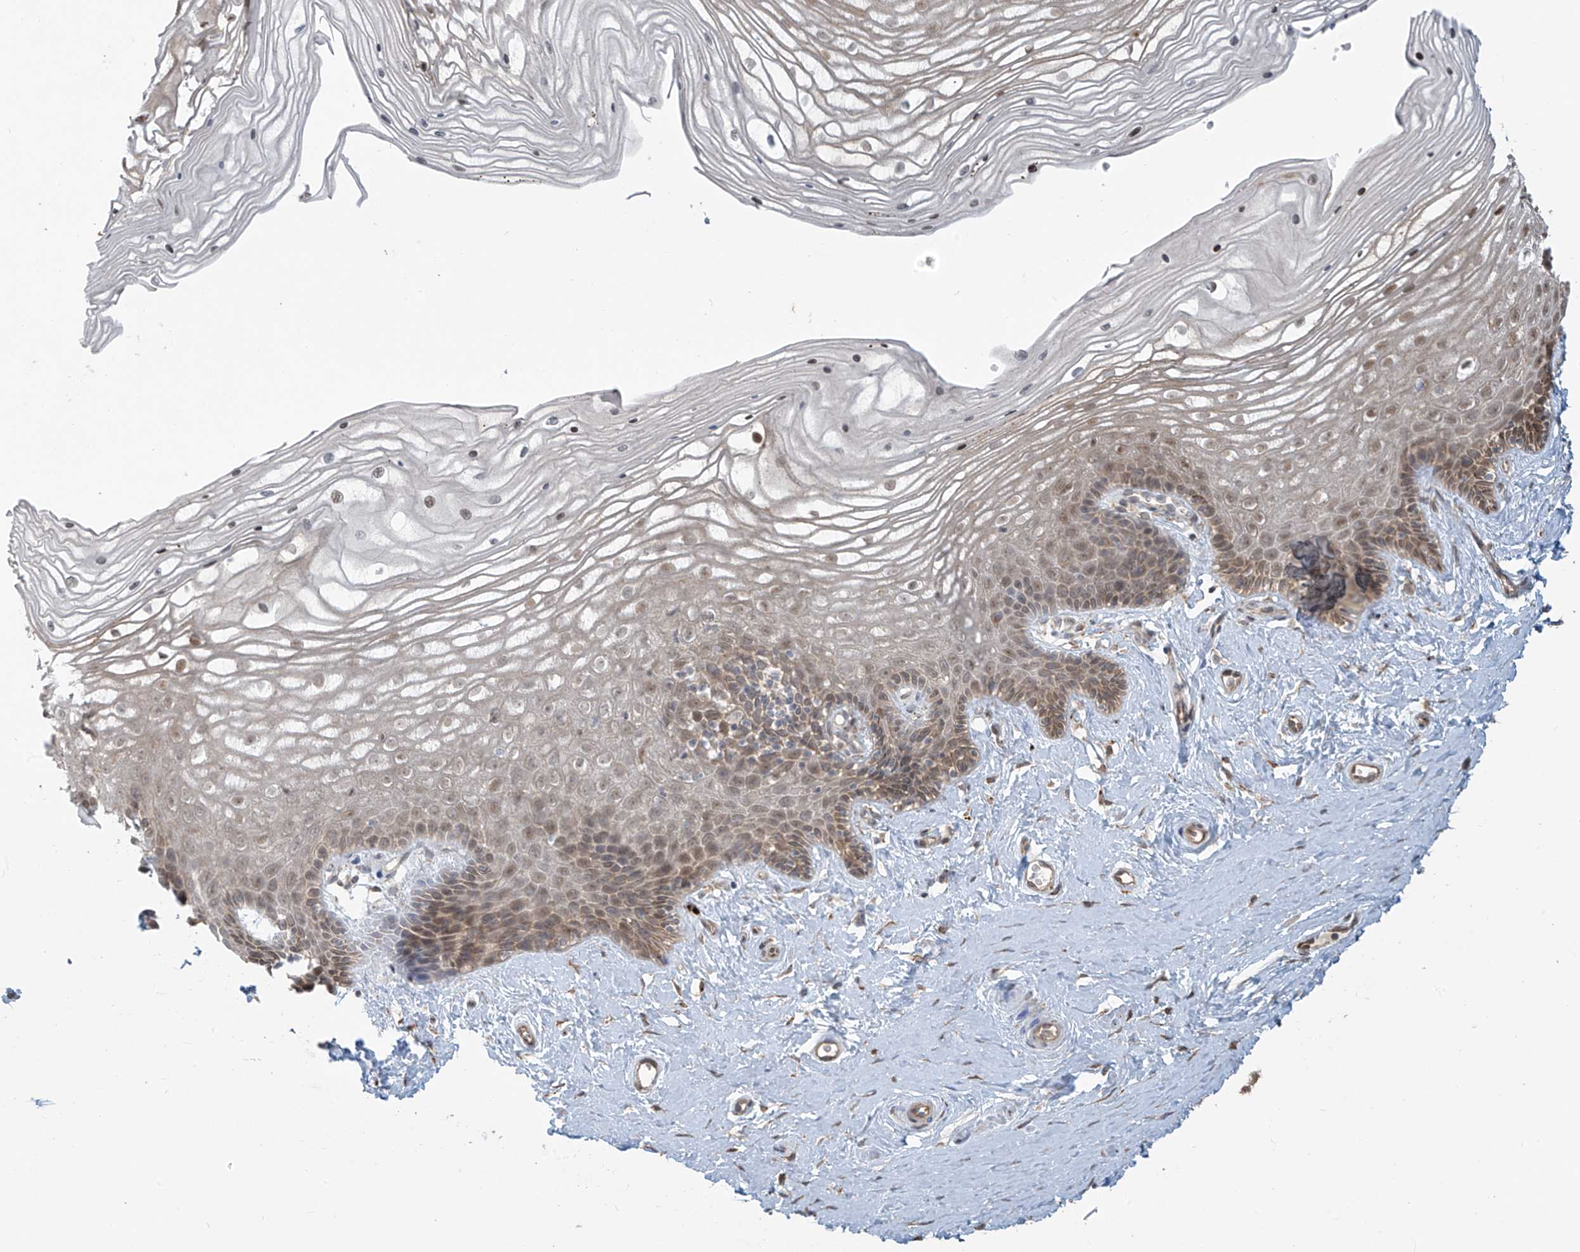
{"staining": {"intensity": "moderate", "quantity": "25%-75%", "location": "cytoplasmic/membranous,nuclear"}, "tissue": "vagina", "cell_type": "Squamous epithelial cells", "image_type": "normal", "snomed": [{"axis": "morphology", "description": "Normal tissue, NOS"}, {"axis": "topography", "description": "Vagina"}, {"axis": "topography", "description": "Cervix"}], "caption": "High-magnification brightfield microscopy of unremarkable vagina stained with DAB (brown) and counterstained with hematoxylin (blue). squamous epithelial cells exhibit moderate cytoplasmic/membranous,nuclear staining is present in approximately25%-75% of cells. (Stains: DAB (3,3'-diaminobenzidine) in brown, nuclei in blue, Microscopy: brightfield microscopy at high magnification).", "gene": "PLEKHM3", "patient": {"sex": "female", "age": 40}}